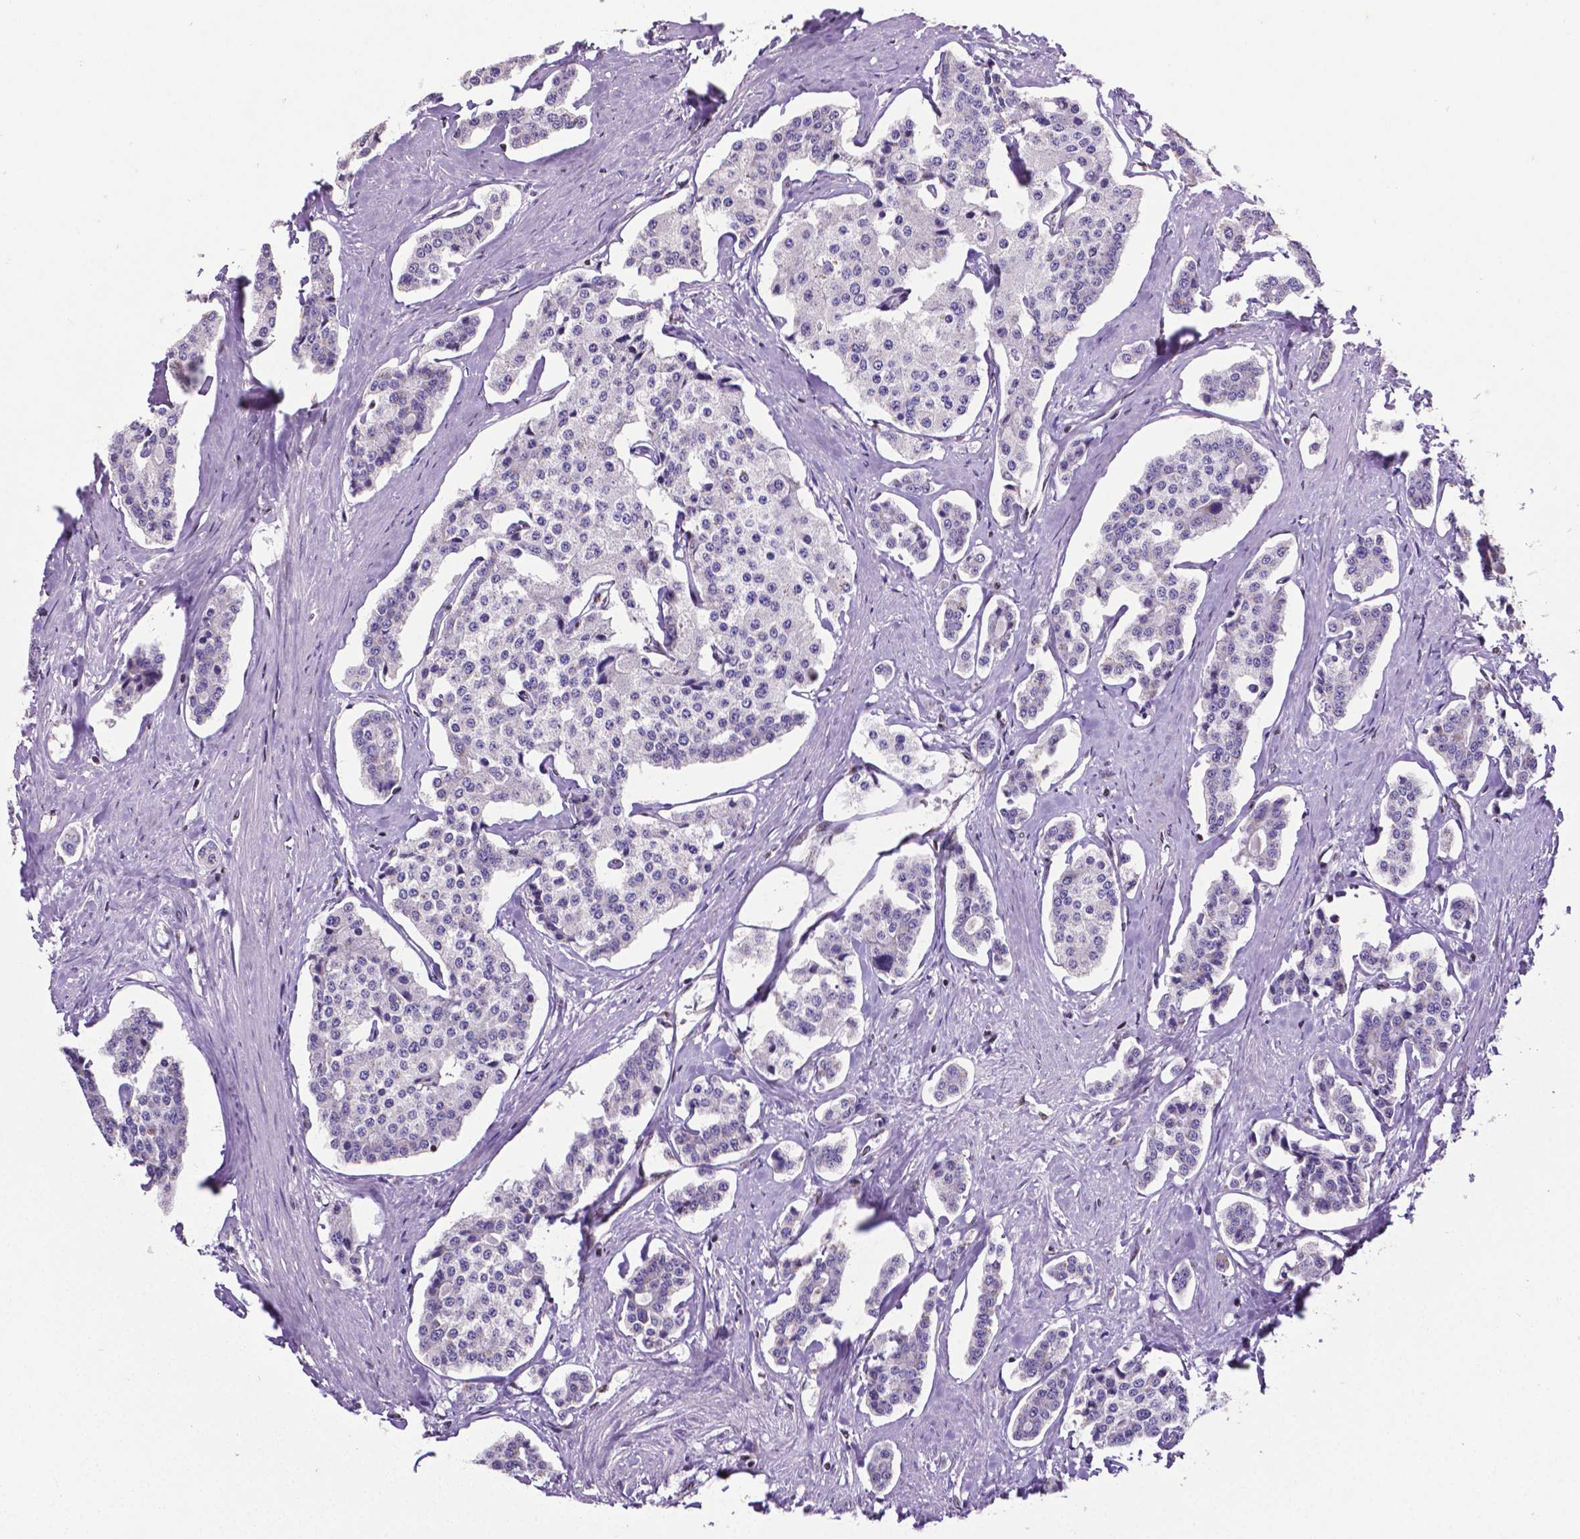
{"staining": {"intensity": "negative", "quantity": "none", "location": "none"}, "tissue": "carcinoid", "cell_type": "Tumor cells", "image_type": "cancer", "snomed": [{"axis": "morphology", "description": "Carcinoid, malignant, NOS"}, {"axis": "topography", "description": "Small intestine"}], "caption": "Malignant carcinoid was stained to show a protein in brown. There is no significant expression in tumor cells. Nuclei are stained in blue.", "gene": "REST", "patient": {"sex": "female", "age": 65}}